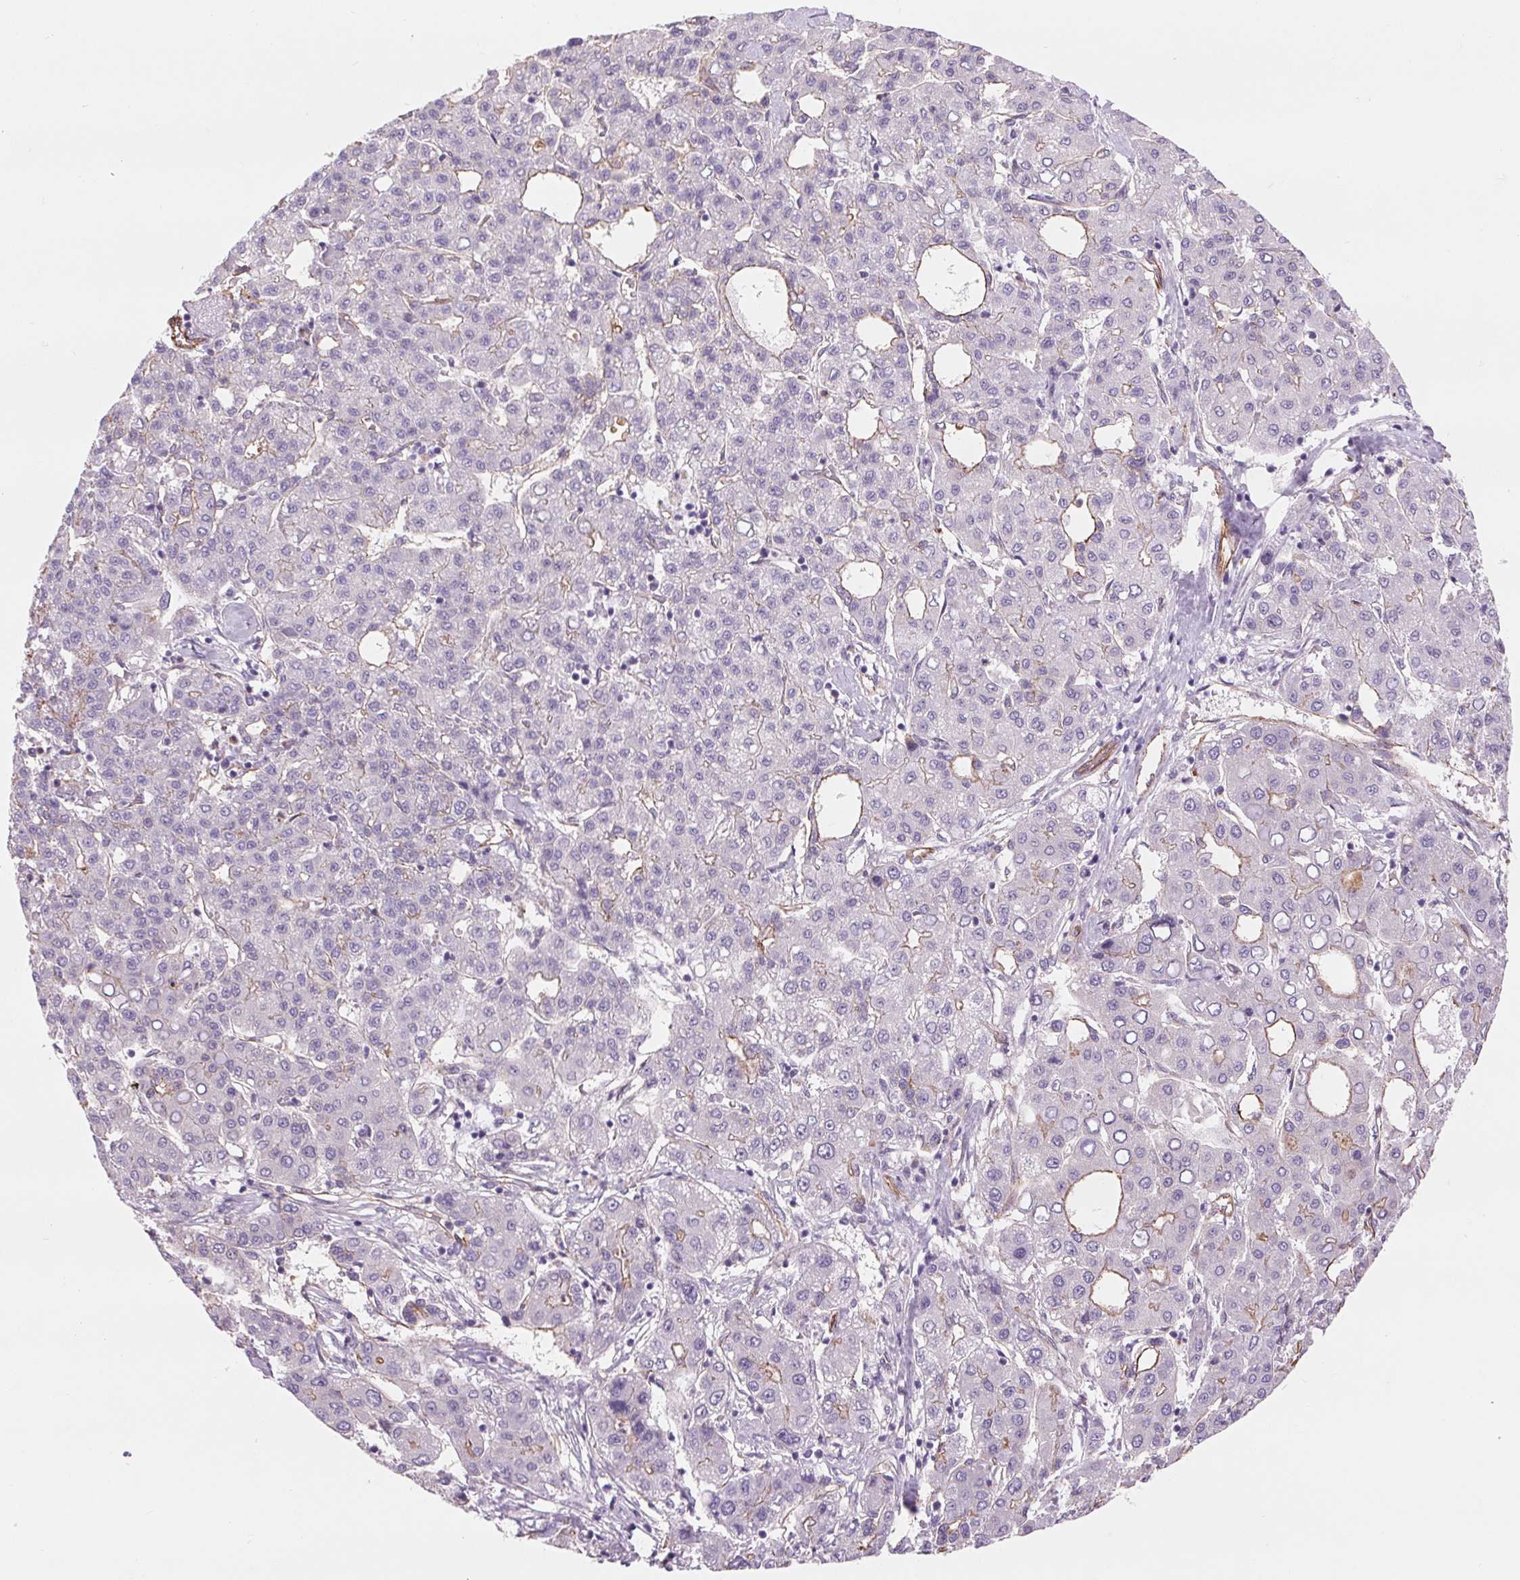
{"staining": {"intensity": "weak", "quantity": "<25%", "location": "cytoplasmic/membranous"}, "tissue": "liver cancer", "cell_type": "Tumor cells", "image_type": "cancer", "snomed": [{"axis": "morphology", "description": "Carcinoma, Hepatocellular, NOS"}, {"axis": "topography", "description": "Liver"}], "caption": "An immunohistochemistry image of liver cancer is shown. There is no staining in tumor cells of liver cancer. (DAB immunohistochemistry with hematoxylin counter stain).", "gene": "DIXDC1", "patient": {"sex": "male", "age": 65}}